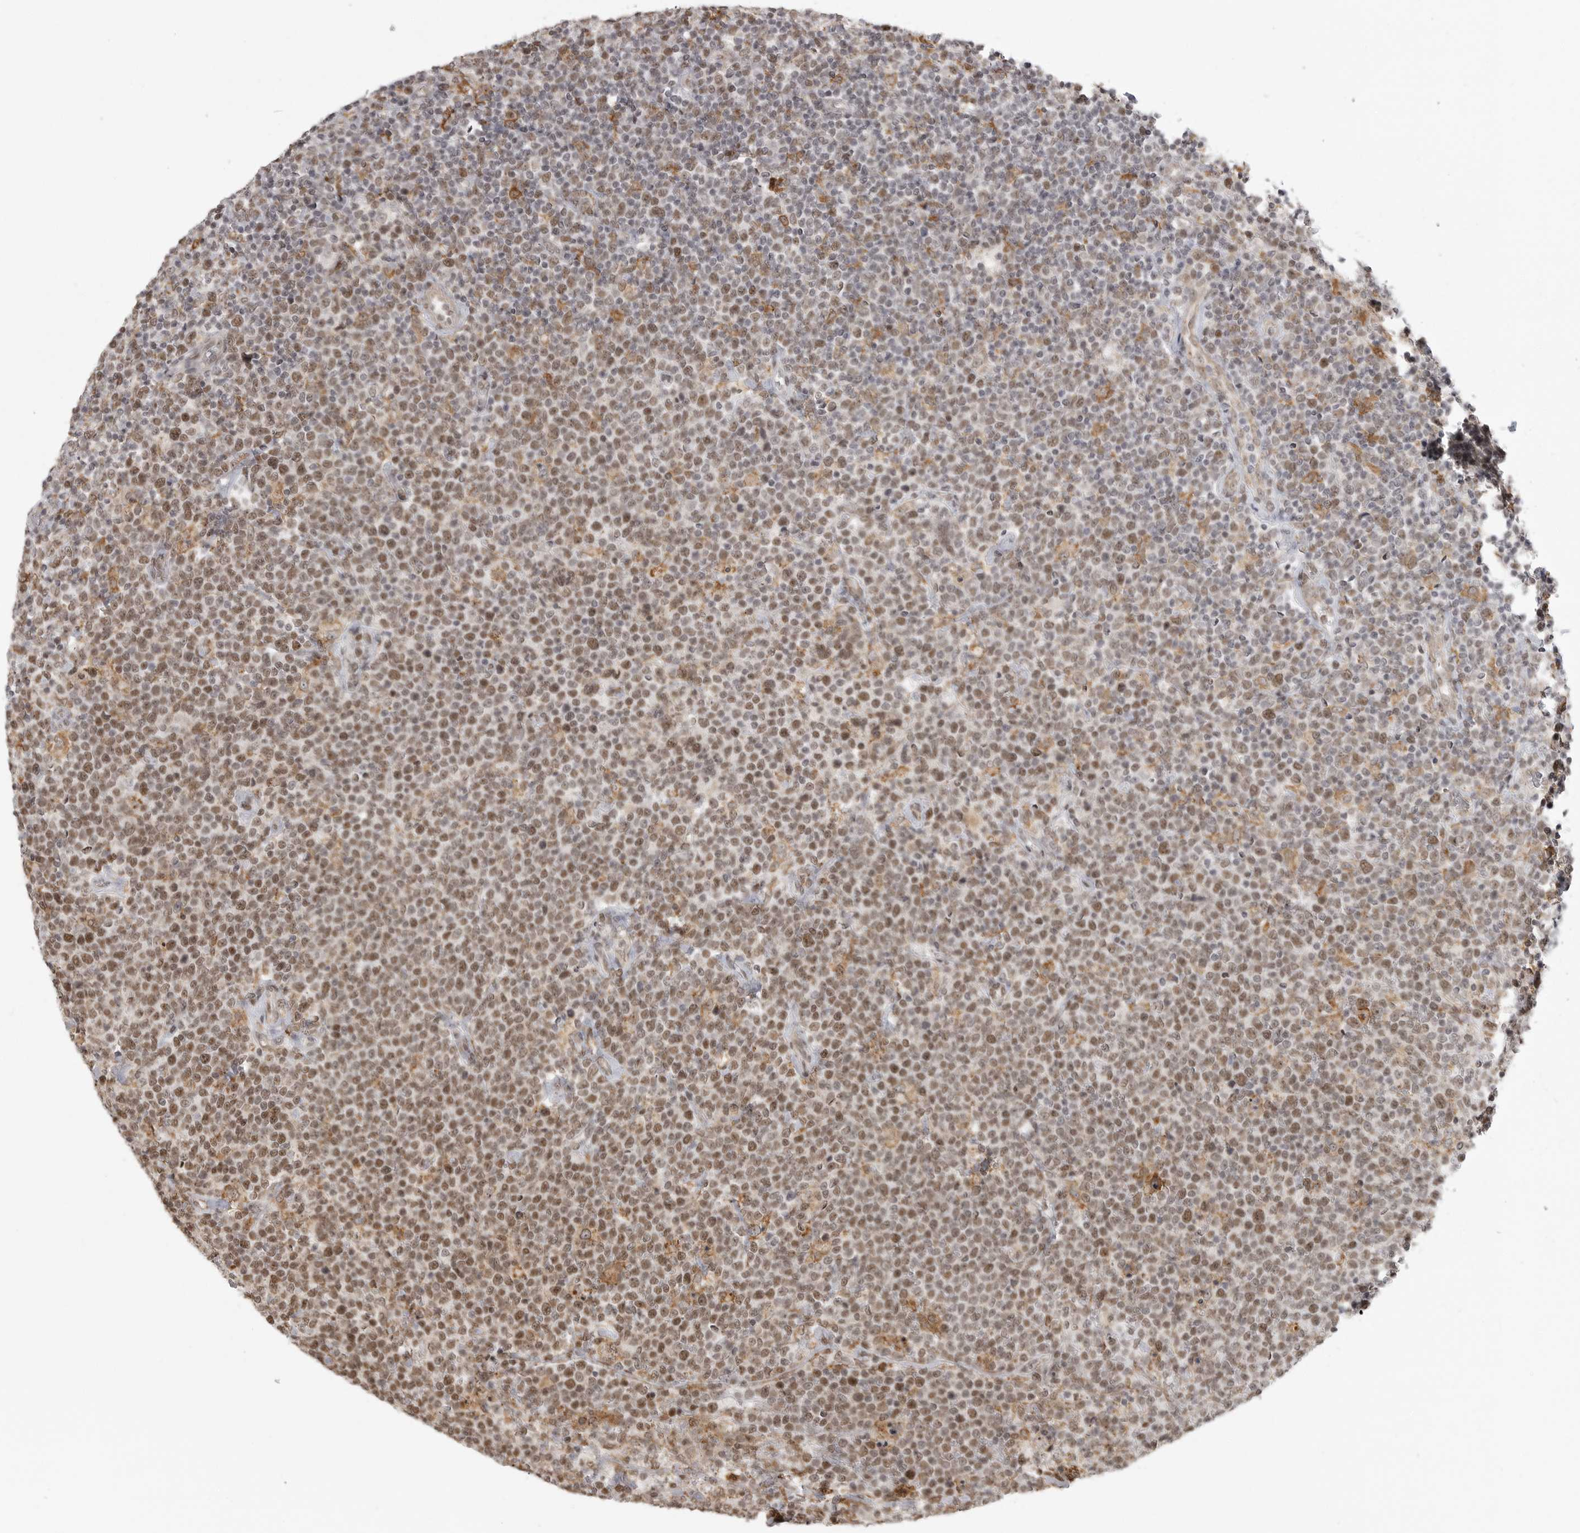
{"staining": {"intensity": "moderate", "quantity": ">75%", "location": "nuclear"}, "tissue": "lymphoma", "cell_type": "Tumor cells", "image_type": "cancer", "snomed": [{"axis": "morphology", "description": "Malignant lymphoma, non-Hodgkin's type, High grade"}, {"axis": "topography", "description": "Lymph node"}], "caption": "Protein expression analysis of lymphoma displays moderate nuclear positivity in approximately >75% of tumor cells.", "gene": "ISG20L2", "patient": {"sex": "male", "age": 61}}